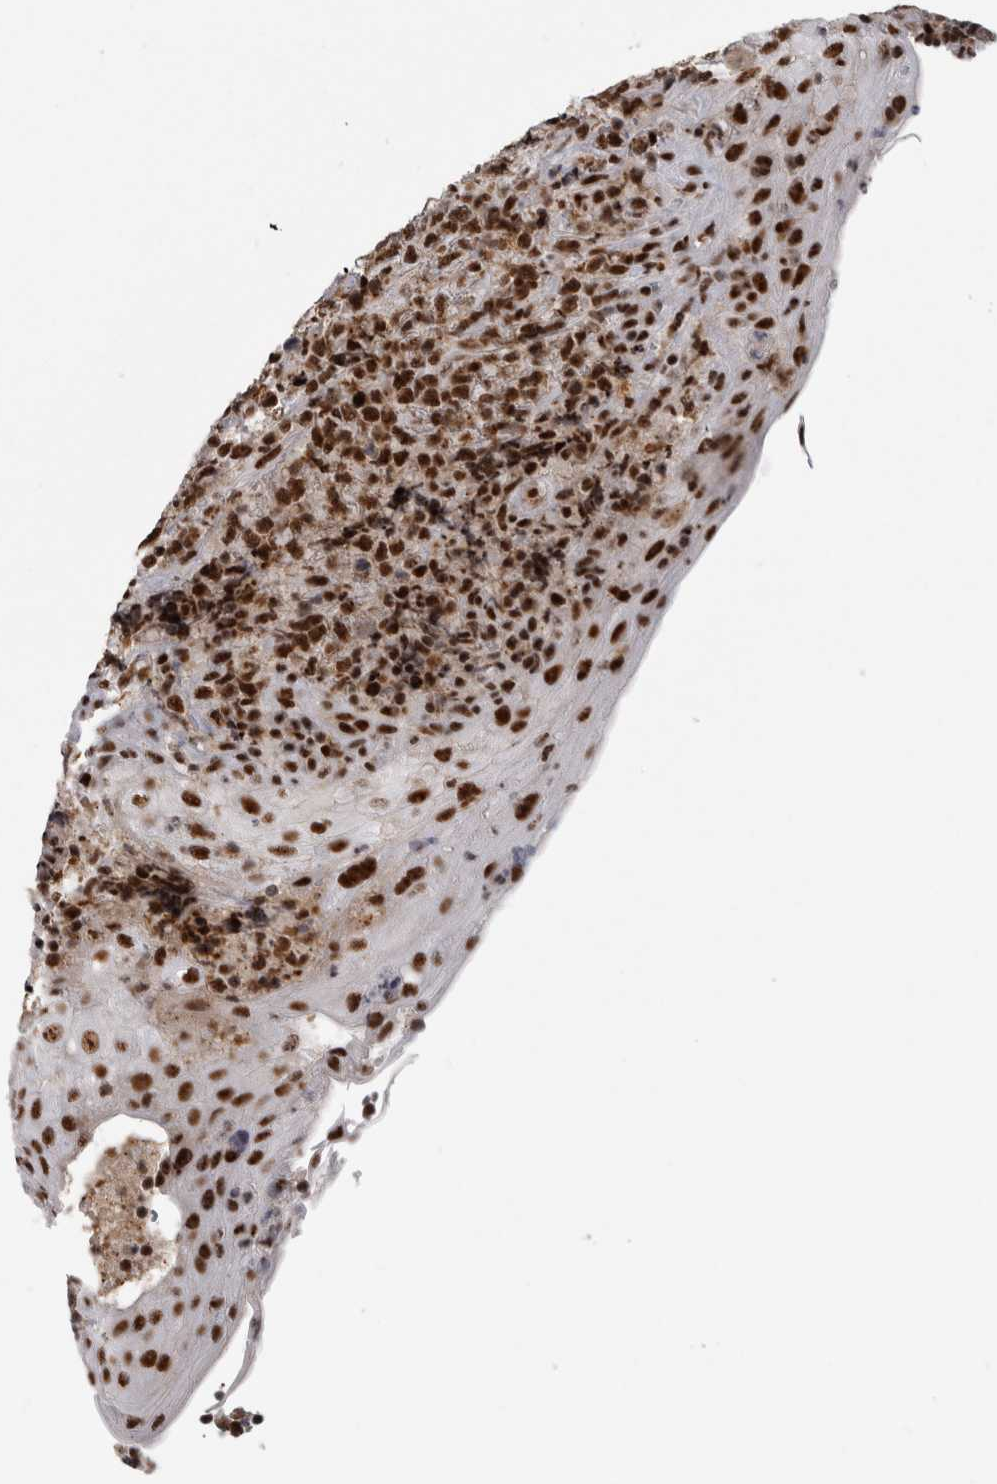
{"staining": {"intensity": "strong", "quantity": ">75%", "location": "nuclear"}, "tissue": "lymphoma", "cell_type": "Tumor cells", "image_type": "cancer", "snomed": [{"axis": "morphology", "description": "Malignant lymphoma, non-Hodgkin's type, High grade"}, {"axis": "topography", "description": "Tonsil"}], "caption": "Human high-grade malignant lymphoma, non-Hodgkin's type stained for a protein (brown) reveals strong nuclear positive staining in about >75% of tumor cells.", "gene": "CDK11A", "patient": {"sex": "female", "age": 36}}